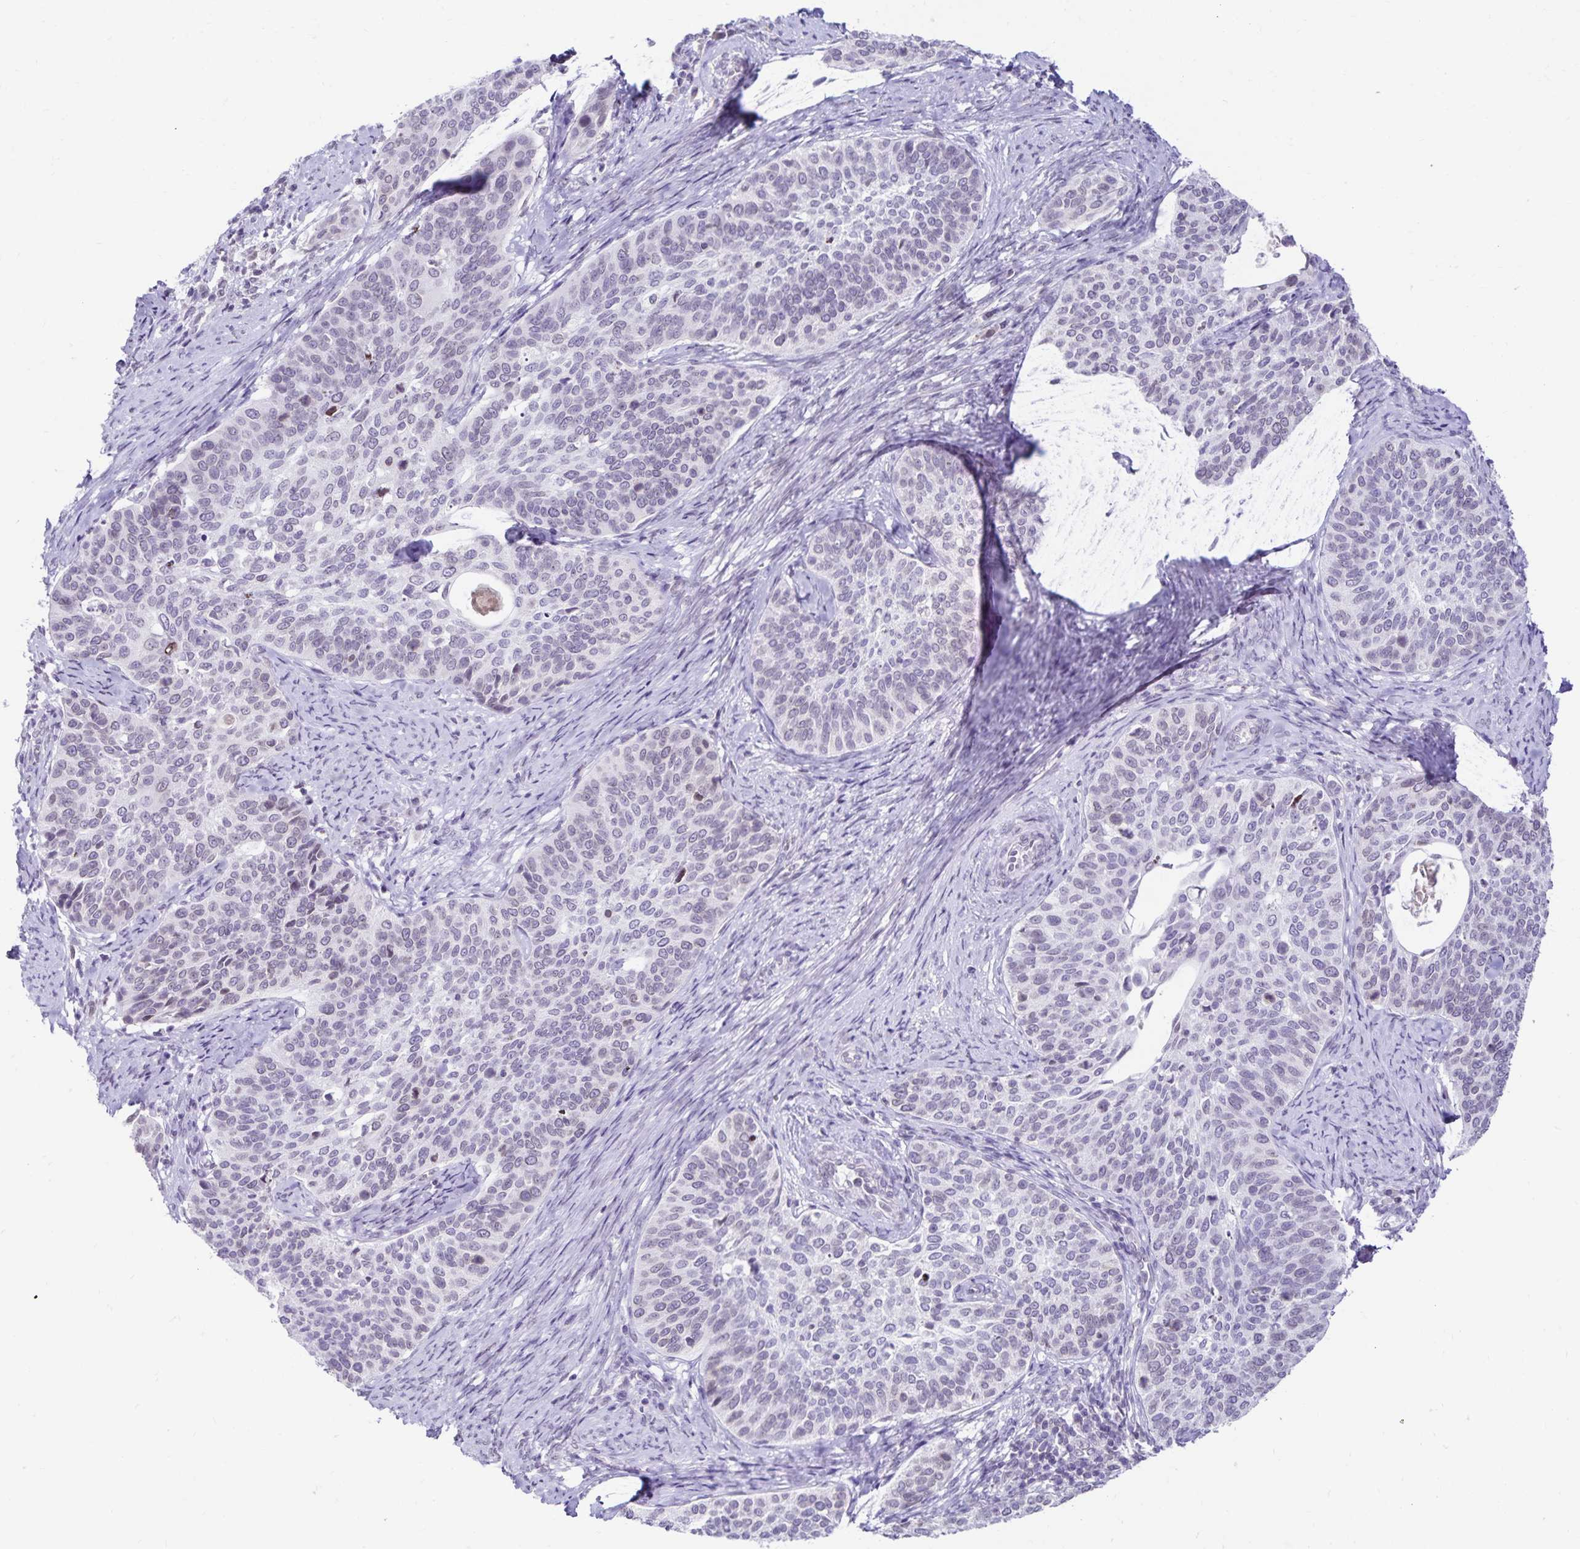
{"staining": {"intensity": "negative", "quantity": "none", "location": "none"}, "tissue": "cervical cancer", "cell_type": "Tumor cells", "image_type": "cancer", "snomed": [{"axis": "morphology", "description": "Squamous cell carcinoma, NOS"}, {"axis": "topography", "description": "Cervix"}], "caption": "An immunohistochemistry histopathology image of squamous cell carcinoma (cervical) is shown. There is no staining in tumor cells of squamous cell carcinoma (cervical).", "gene": "FAM166C", "patient": {"sex": "female", "age": 69}}